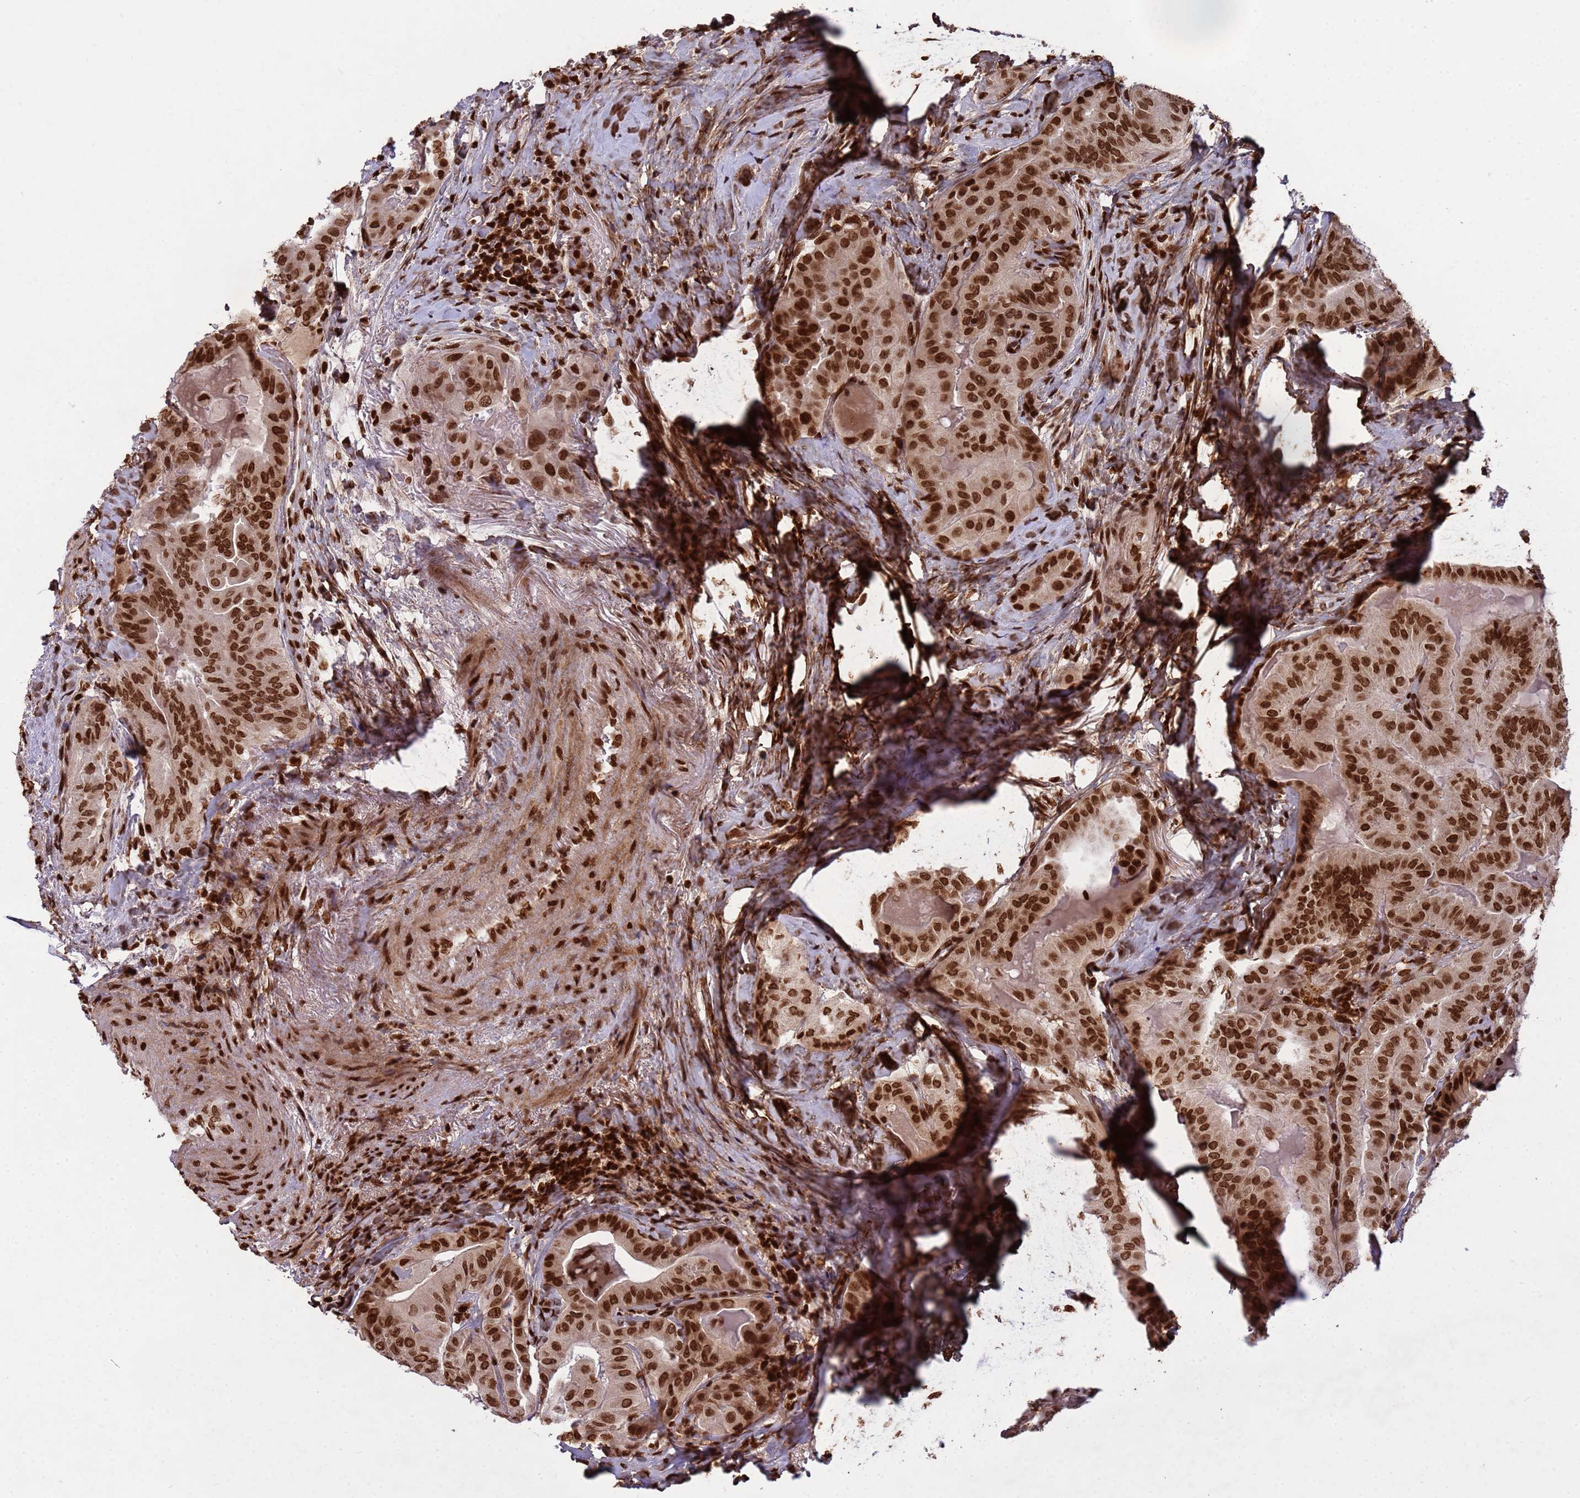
{"staining": {"intensity": "strong", "quantity": ">75%", "location": "nuclear"}, "tissue": "thyroid cancer", "cell_type": "Tumor cells", "image_type": "cancer", "snomed": [{"axis": "morphology", "description": "Papillary adenocarcinoma, NOS"}, {"axis": "topography", "description": "Thyroid gland"}], "caption": "Thyroid papillary adenocarcinoma stained with immunohistochemistry reveals strong nuclear expression in about >75% of tumor cells.", "gene": "H3-3B", "patient": {"sex": "female", "age": 68}}